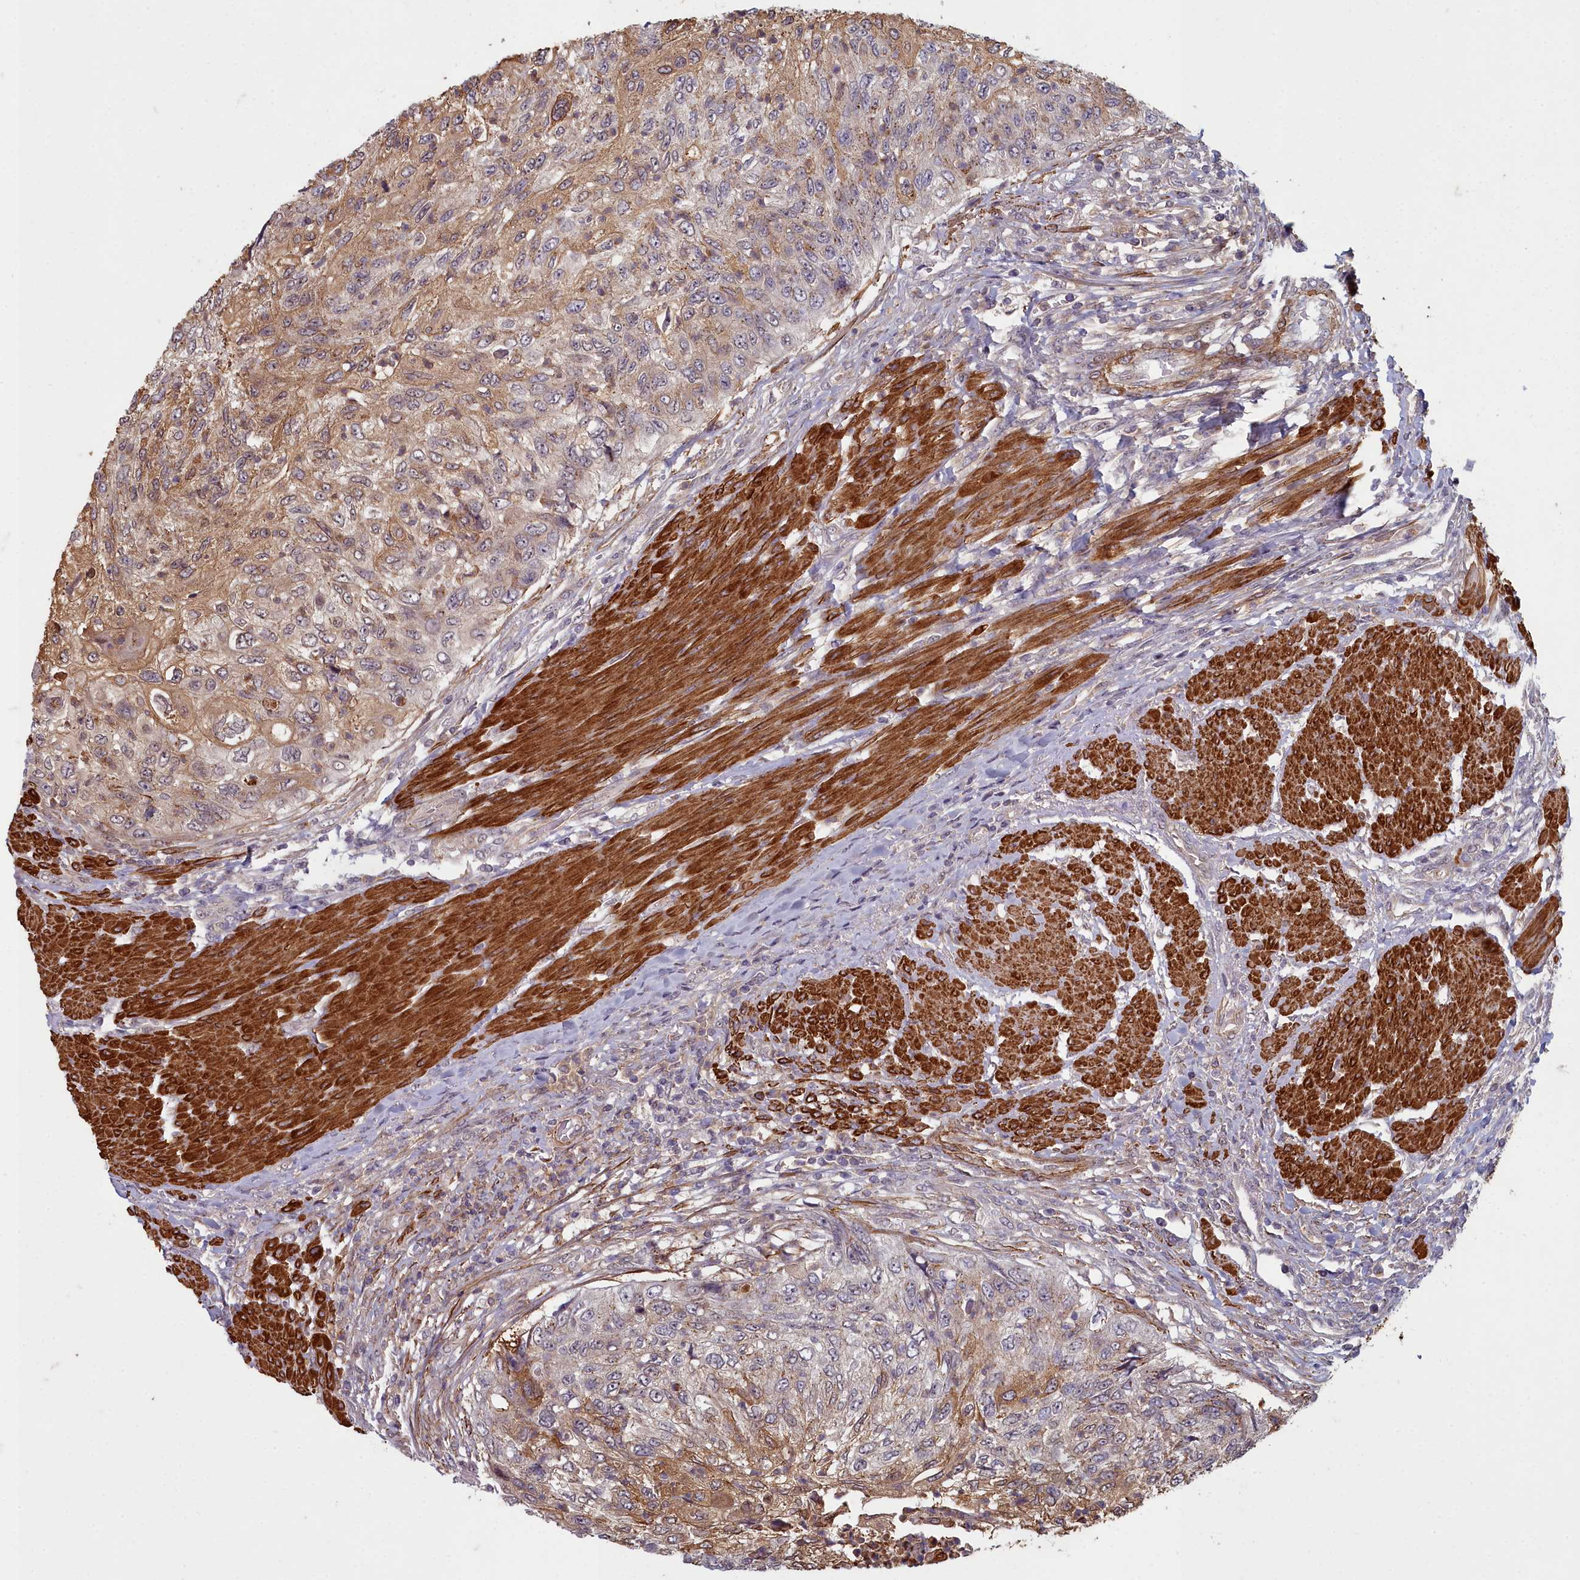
{"staining": {"intensity": "moderate", "quantity": "25%-75%", "location": "cytoplasmic/membranous"}, "tissue": "urothelial cancer", "cell_type": "Tumor cells", "image_type": "cancer", "snomed": [{"axis": "morphology", "description": "Urothelial carcinoma, High grade"}, {"axis": "topography", "description": "Urinary bladder"}], "caption": "IHC image of human urothelial cancer stained for a protein (brown), which reveals medium levels of moderate cytoplasmic/membranous staining in approximately 25%-75% of tumor cells.", "gene": "ZNF626", "patient": {"sex": "female", "age": 60}}